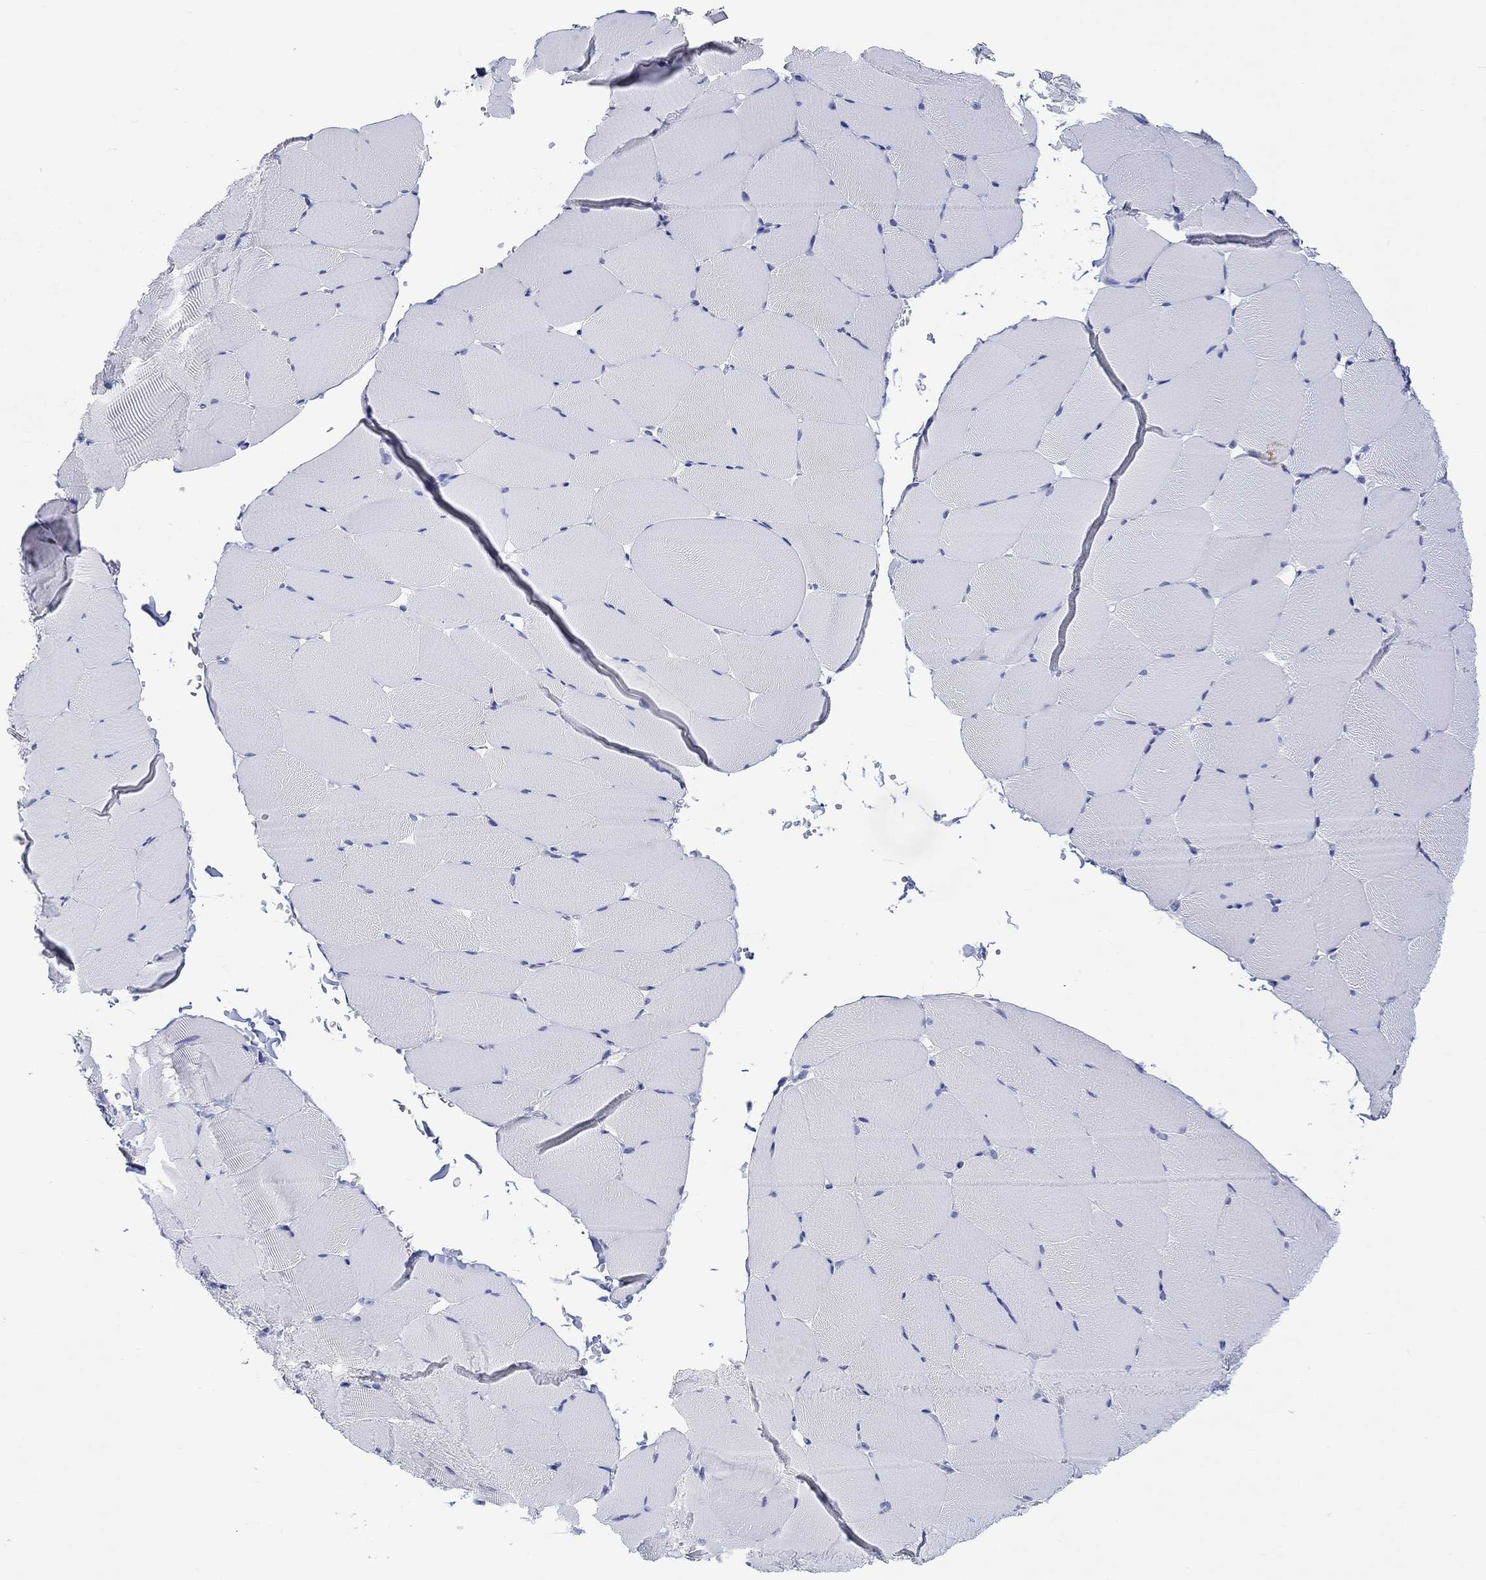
{"staining": {"intensity": "negative", "quantity": "none", "location": "none"}, "tissue": "skeletal muscle", "cell_type": "Myocytes", "image_type": "normal", "snomed": [{"axis": "morphology", "description": "Normal tissue, NOS"}, {"axis": "topography", "description": "Skeletal muscle"}], "caption": "Myocytes show no significant staining in normal skeletal muscle. (DAB immunohistochemistry with hematoxylin counter stain).", "gene": "MSI1", "patient": {"sex": "female", "age": 37}}